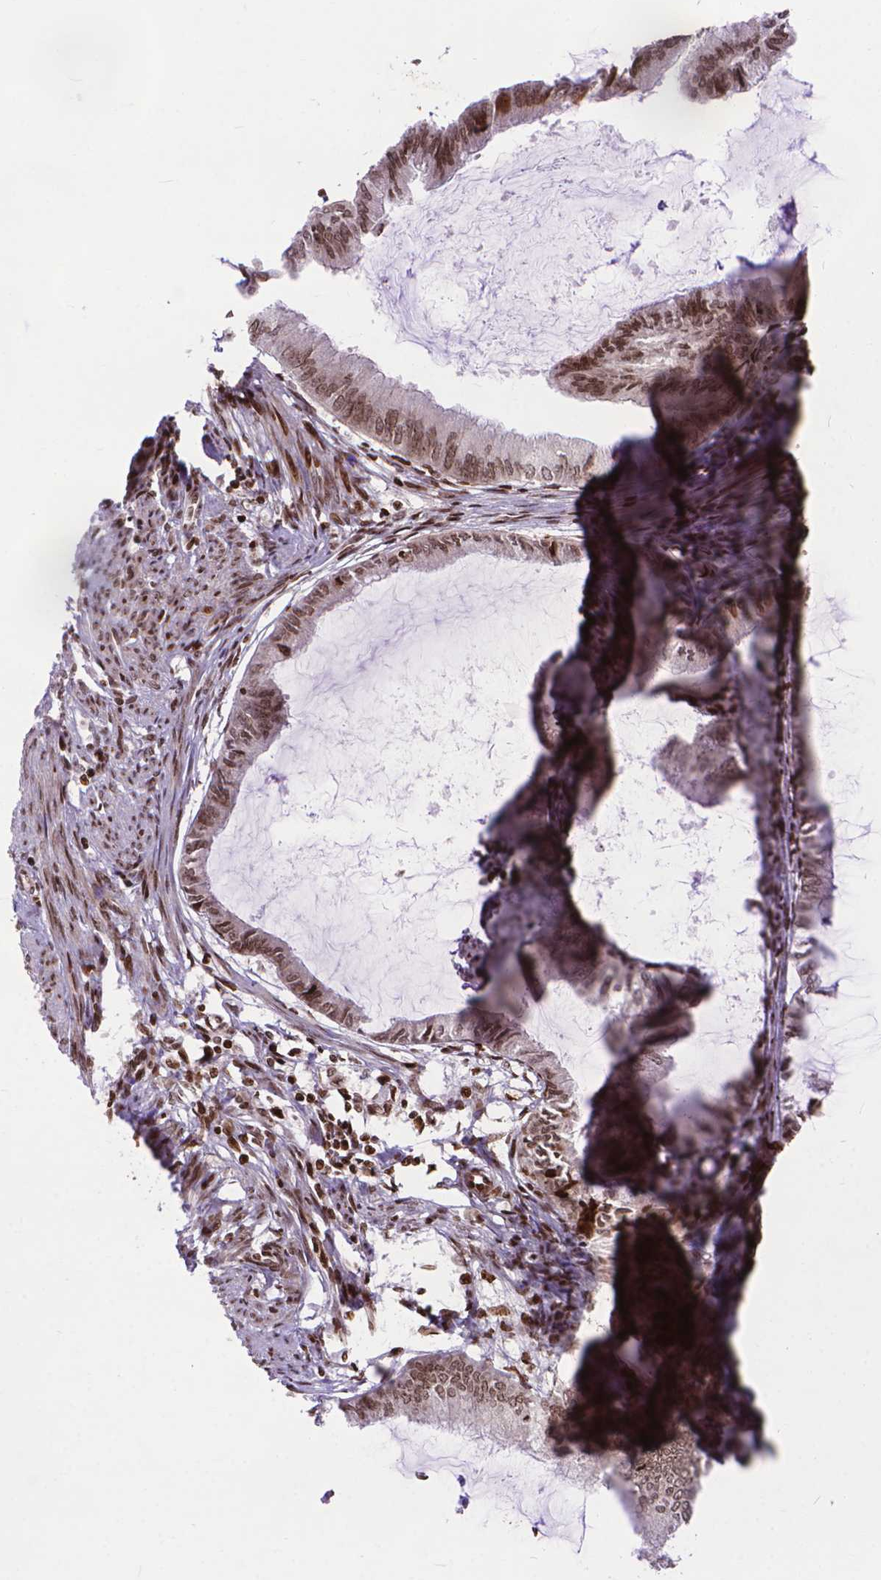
{"staining": {"intensity": "moderate", "quantity": ">75%", "location": "nuclear"}, "tissue": "endometrial cancer", "cell_type": "Tumor cells", "image_type": "cancer", "snomed": [{"axis": "morphology", "description": "Adenocarcinoma, NOS"}, {"axis": "topography", "description": "Endometrium"}], "caption": "Immunohistochemistry (IHC) histopathology image of adenocarcinoma (endometrial) stained for a protein (brown), which exhibits medium levels of moderate nuclear staining in approximately >75% of tumor cells.", "gene": "AMER1", "patient": {"sex": "female", "age": 86}}